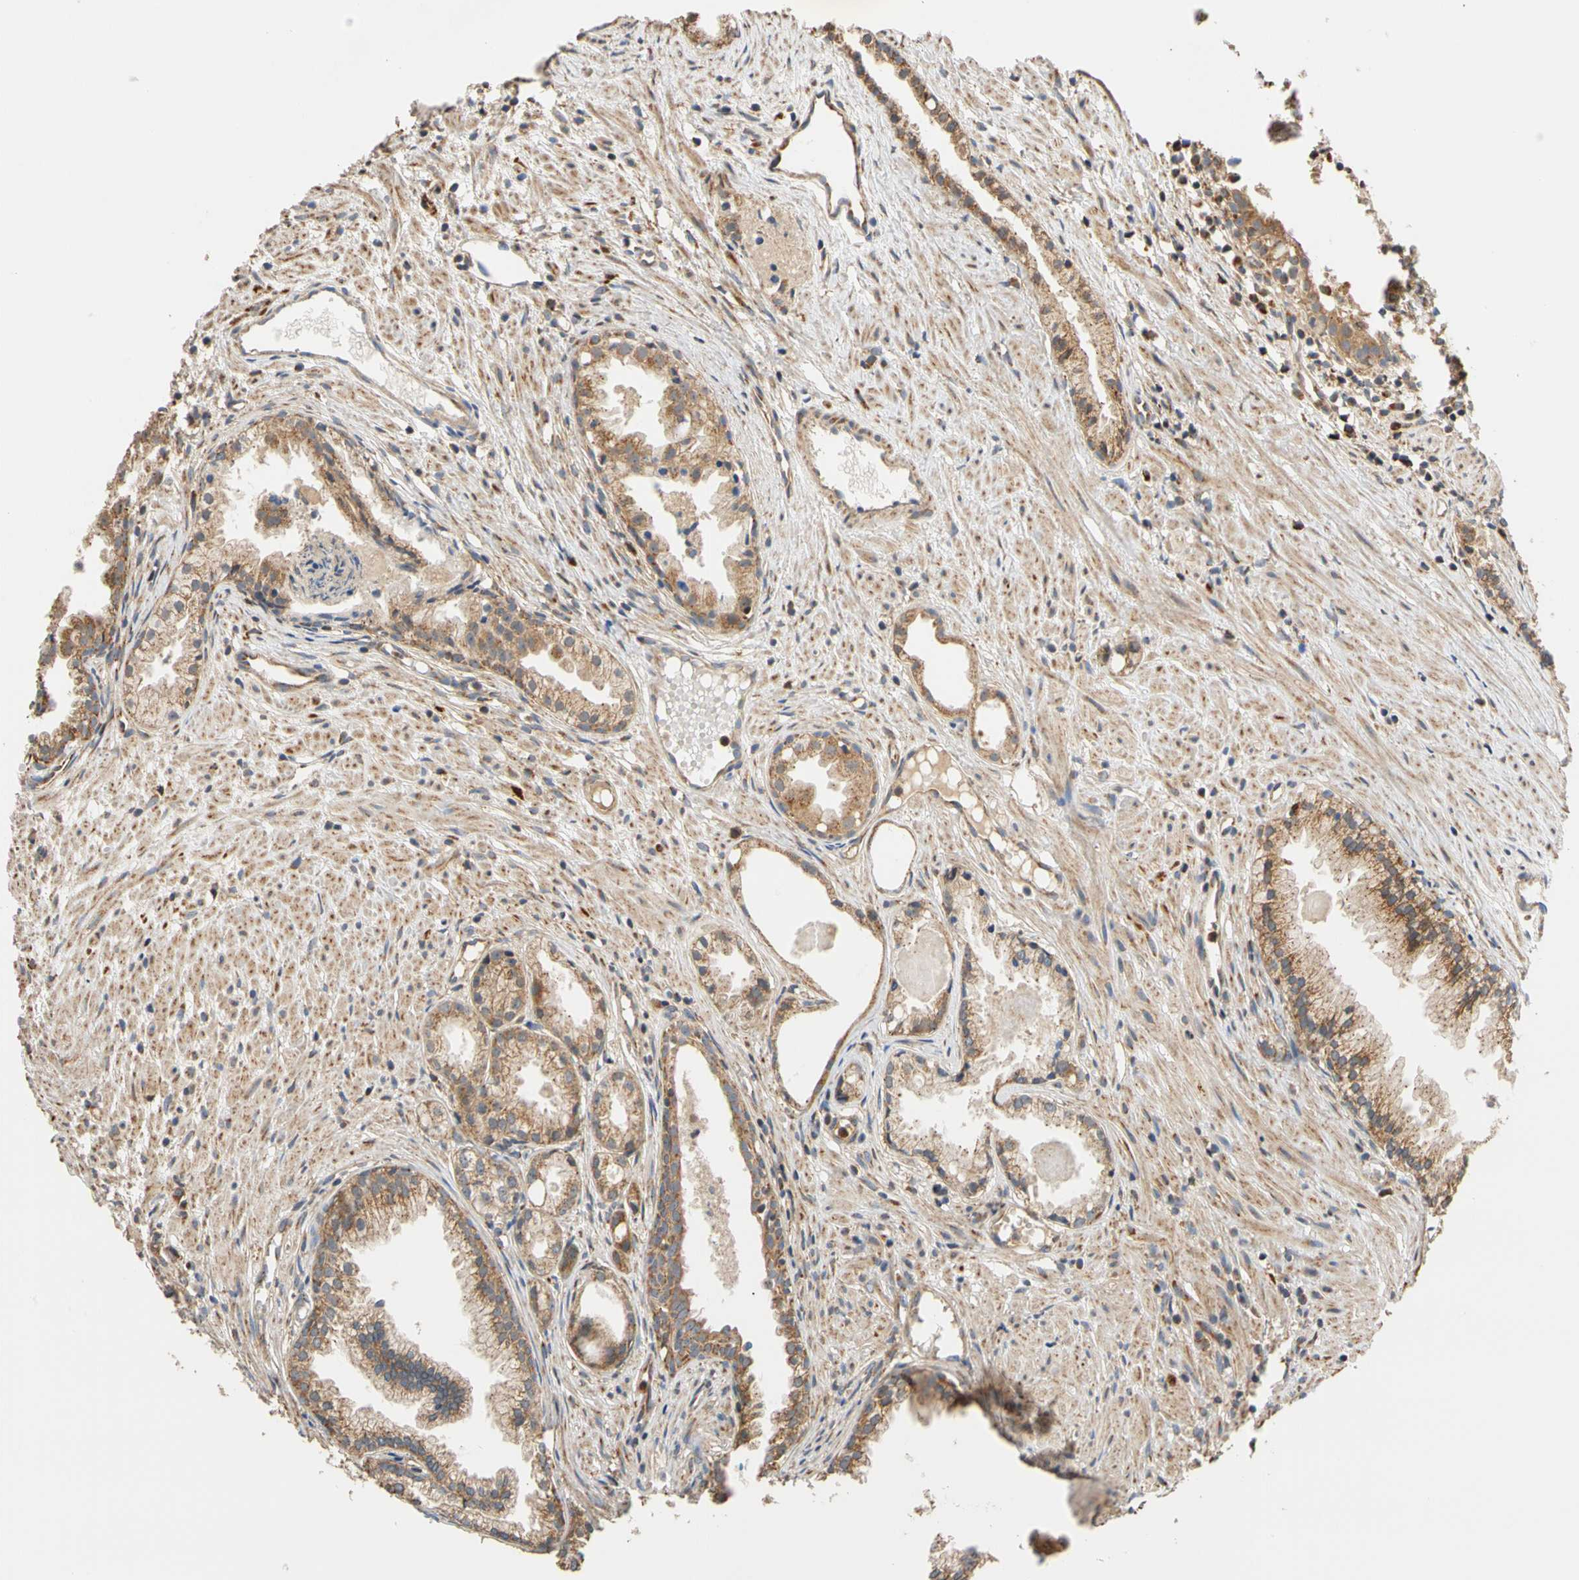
{"staining": {"intensity": "moderate", "quantity": ">75%", "location": "cytoplasmic/membranous"}, "tissue": "prostate cancer", "cell_type": "Tumor cells", "image_type": "cancer", "snomed": [{"axis": "morphology", "description": "Adenocarcinoma, Low grade"}, {"axis": "topography", "description": "Prostate"}], "caption": "Prostate cancer was stained to show a protein in brown. There is medium levels of moderate cytoplasmic/membranous staining in approximately >75% of tumor cells.", "gene": "IP6K2", "patient": {"sex": "male", "age": 72}}